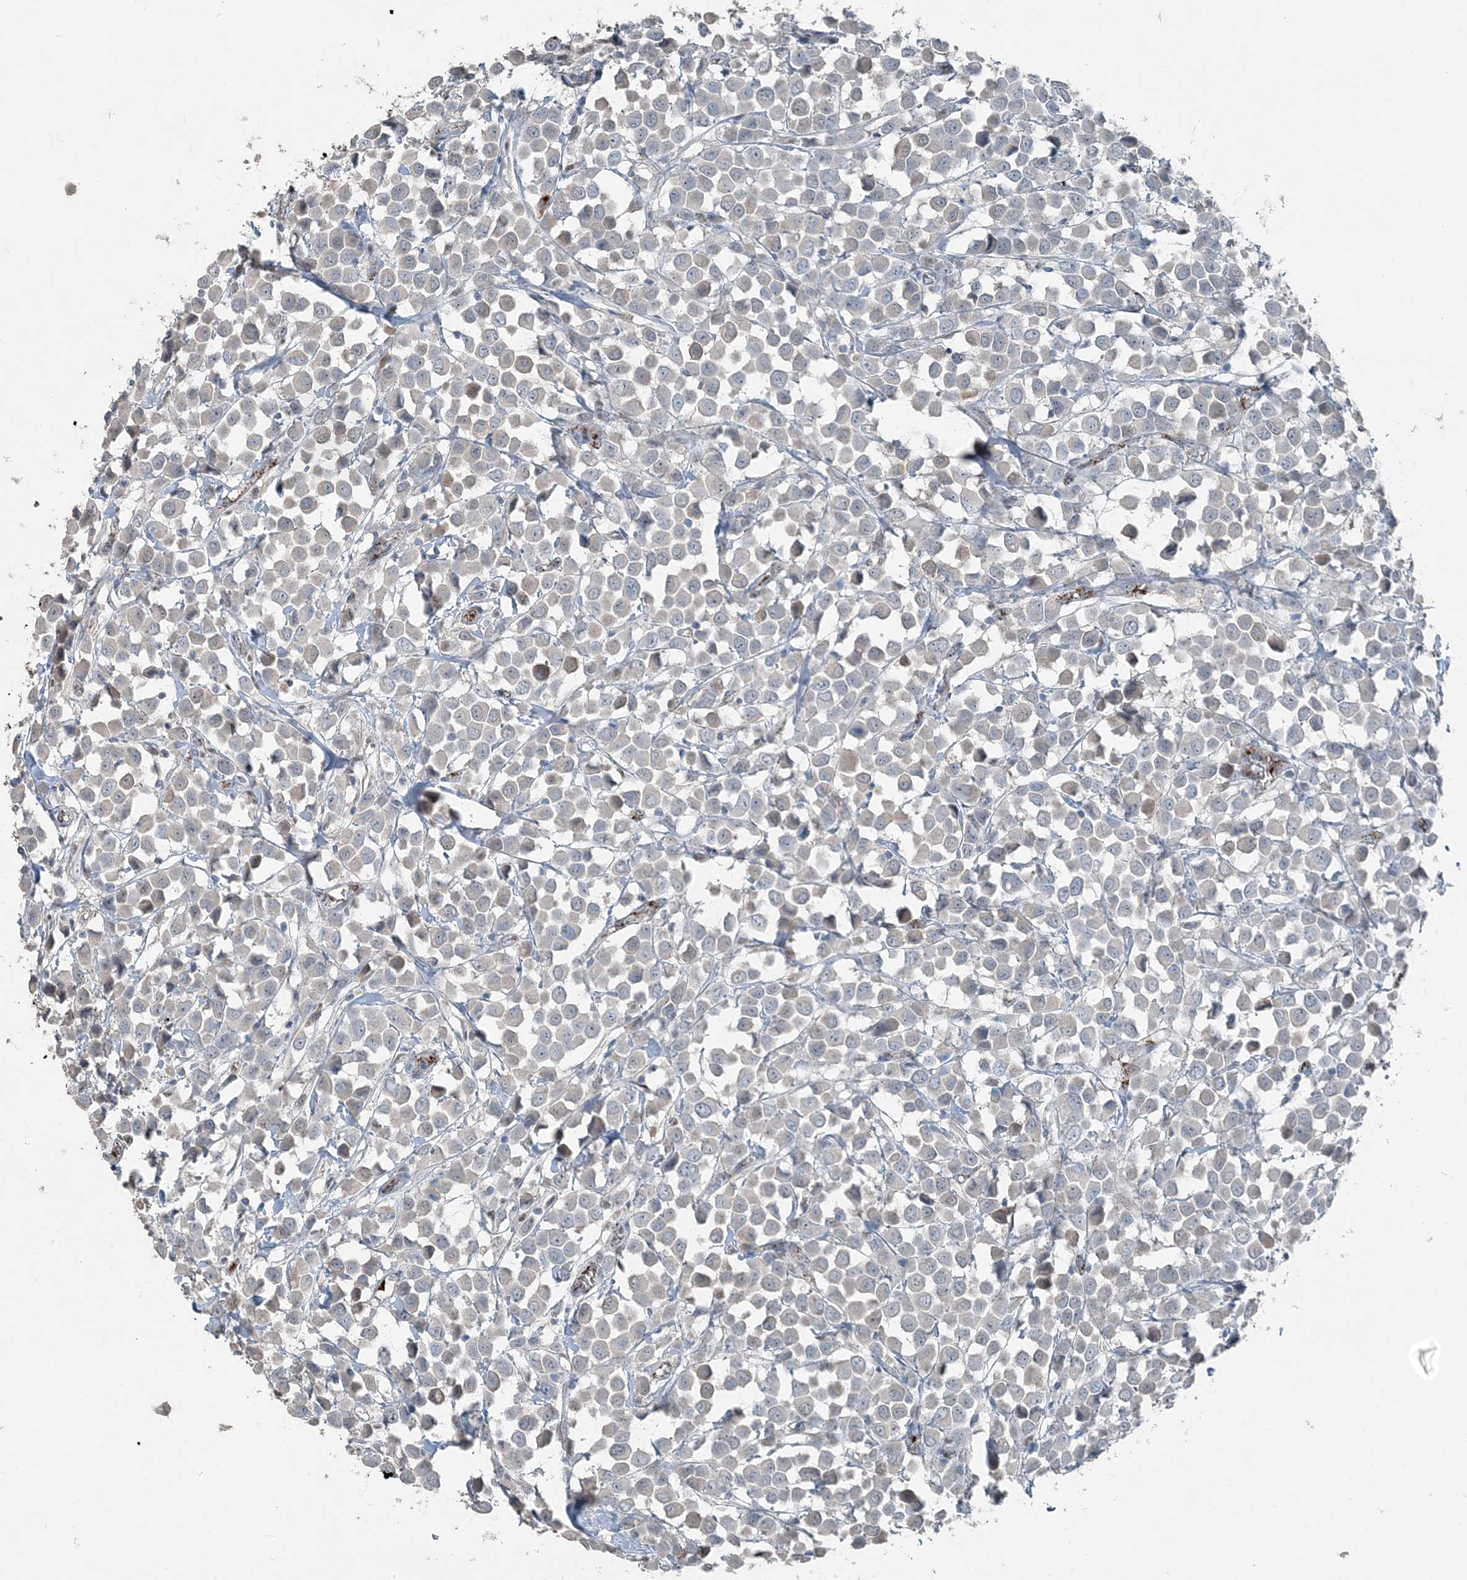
{"staining": {"intensity": "negative", "quantity": "none", "location": "none"}, "tissue": "breast cancer", "cell_type": "Tumor cells", "image_type": "cancer", "snomed": [{"axis": "morphology", "description": "Duct carcinoma"}, {"axis": "topography", "description": "Breast"}], "caption": "DAB immunohistochemical staining of breast cancer shows no significant positivity in tumor cells. (DAB immunohistochemistry with hematoxylin counter stain).", "gene": "ELOVL7", "patient": {"sex": "female", "age": 61}}